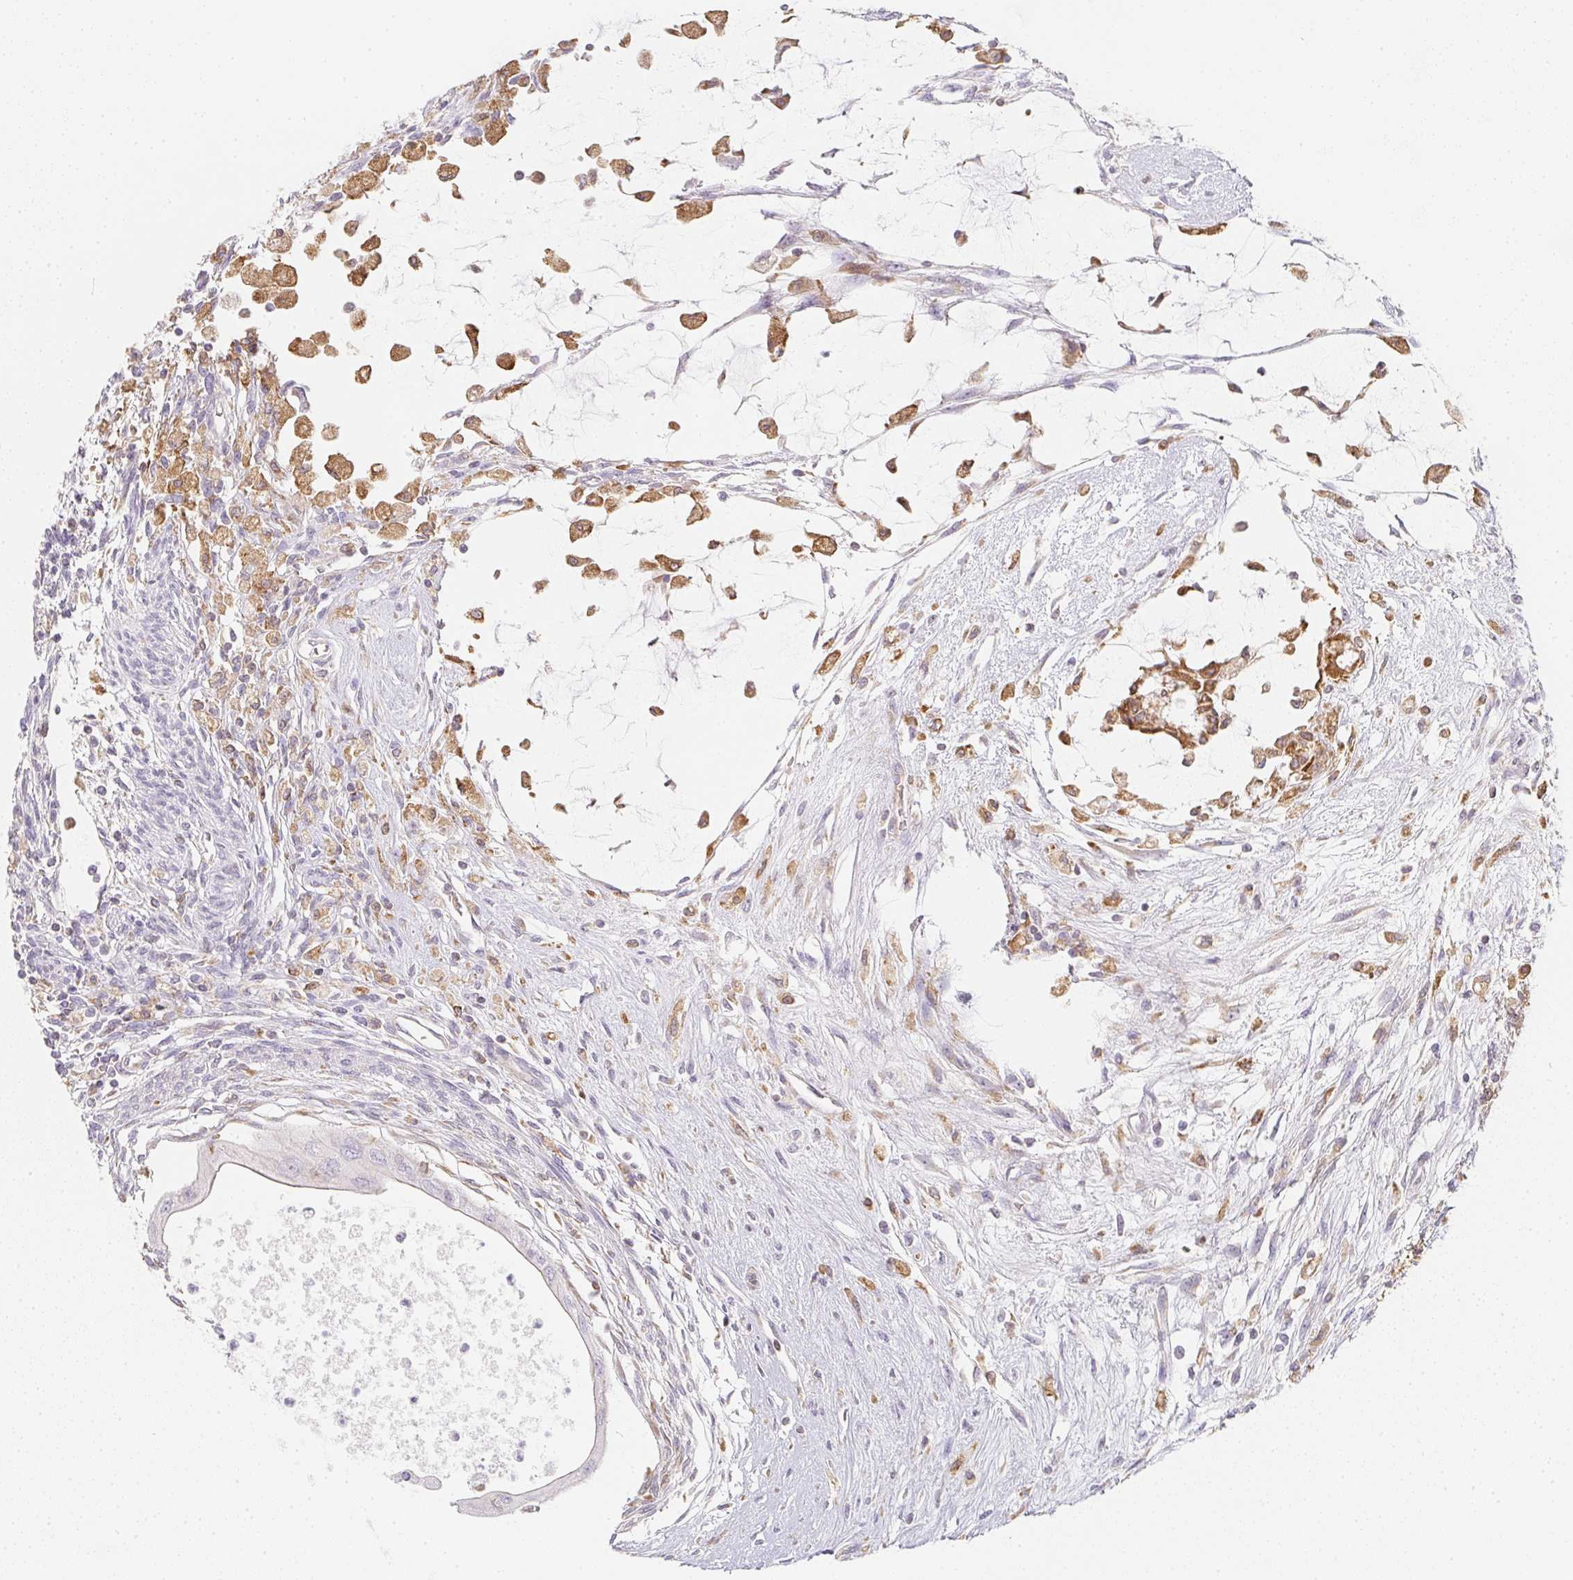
{"staining": {"intensity": "weak", "quantity": "<25%", "location": "cytoplasmic/membranous"}, "tissue": "testis cancer", "cell_type": "Tumor cells", "image_type": "cancer", "snomed": [{"axis": "morphology", "description": "Carcinoma, Embryonal, NOS"}, {"axis": "topography", "description": "Testis"}], "caption": "Testis embryonal carcinoma stained for a protein using IHC displays no positivity tumor cells.", "gene": "SOAT1", "patient": {"sex": "male", "age": 37}}